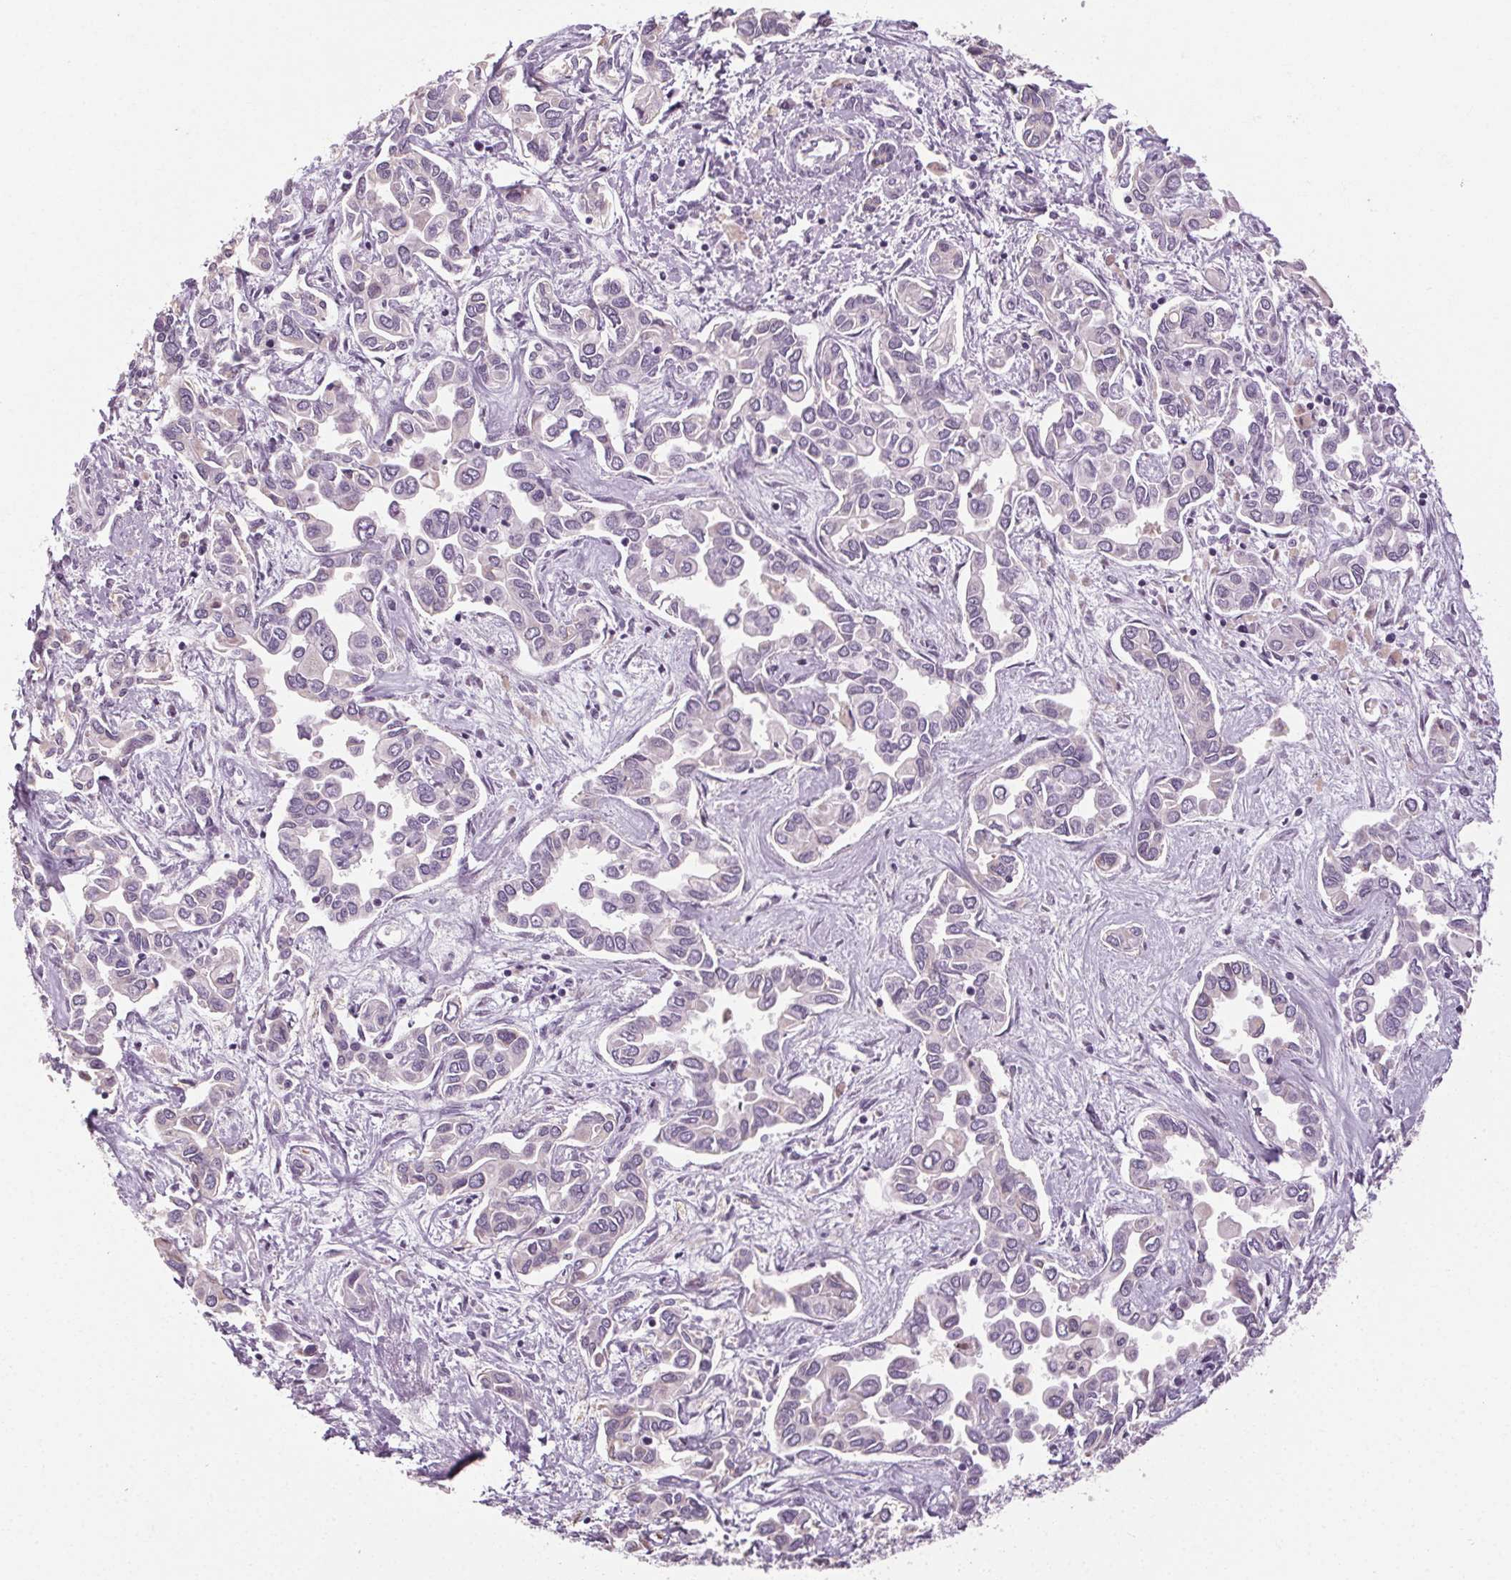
{"staining": {"intensity": "negative", "quantity": "none", "location": "none"}, "tissue": "liver cancer", "cell_type": "Tumor cells", "image_type": "cancer", "snomed": [{"axis": "morphology", "description": "Cholangiocarcinoma"}, {"axis": "topography", "description": "Liver"}], "caption": "Liver cancer stained for a protein using immunohistochemistry (IHC) demonstrates no expression tumor cells.", "gene": "POMC", "patient": {"sex": "female", "age": 64}}